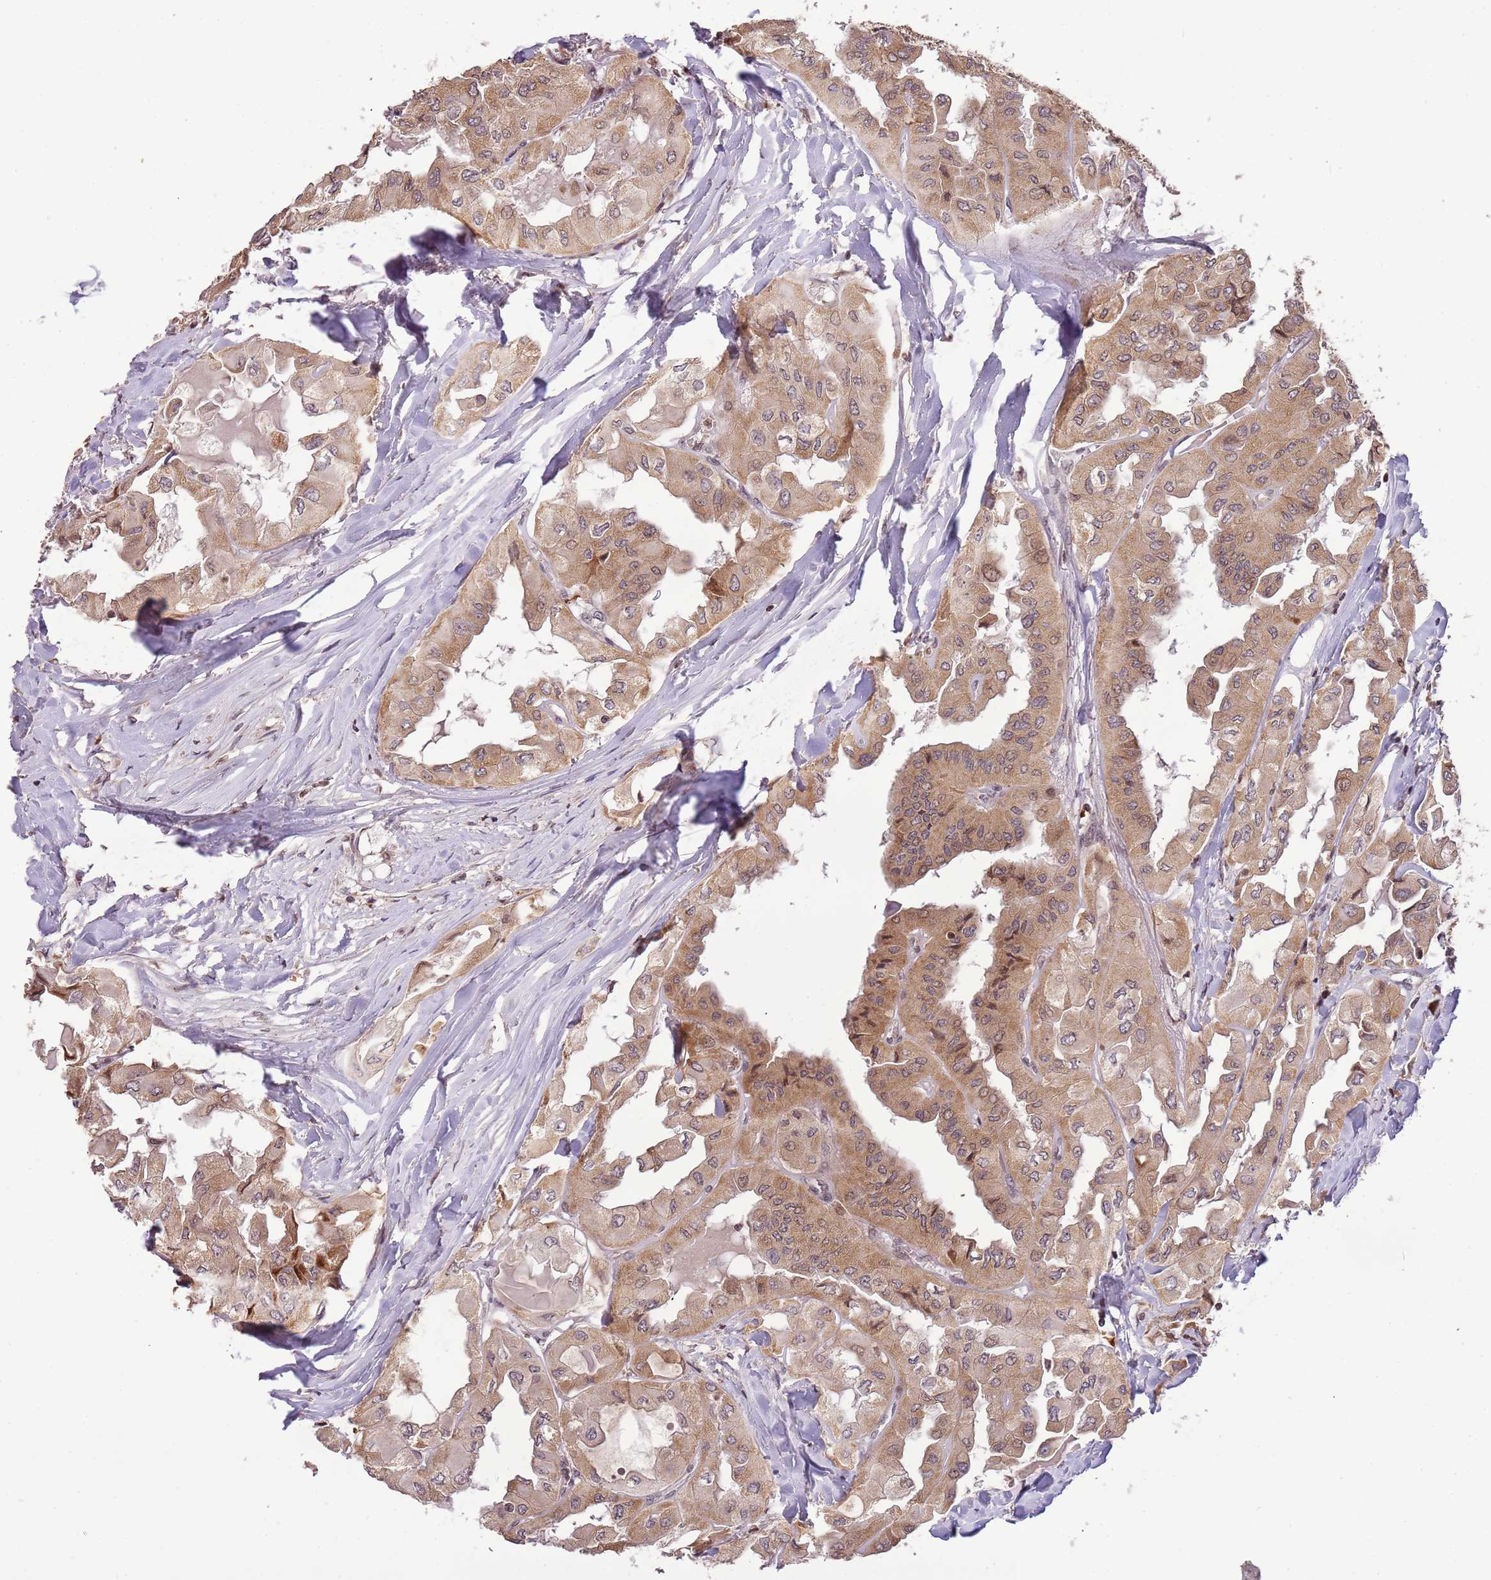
{"staining": {"intensity": "moderate", "quantity": ">75%", "location": "cytoplasmic/membranous,nuclear"}, "tissue": "thyroid cancer", "cell_type": "Tumor cells", "image_type": "cancer", "snomed": [{"axis": "morphology", "description": "Normal tissue, NOS"}, {"axis": "morphology", "description": "Papillary adenocarcinoma, NOS"}, {"axis": "topography", "description": "Thyroid gland"}], "caption": "Moderate cytoplasmic/membranous and nuclear expression for a protein is seen in approximately >75% of tumor cells of papillary adenocarcinoma (thyroid) using immunohistochemistry.", "gene": "SAMSN1", "patient": {"sex": "female", "age": 59}}